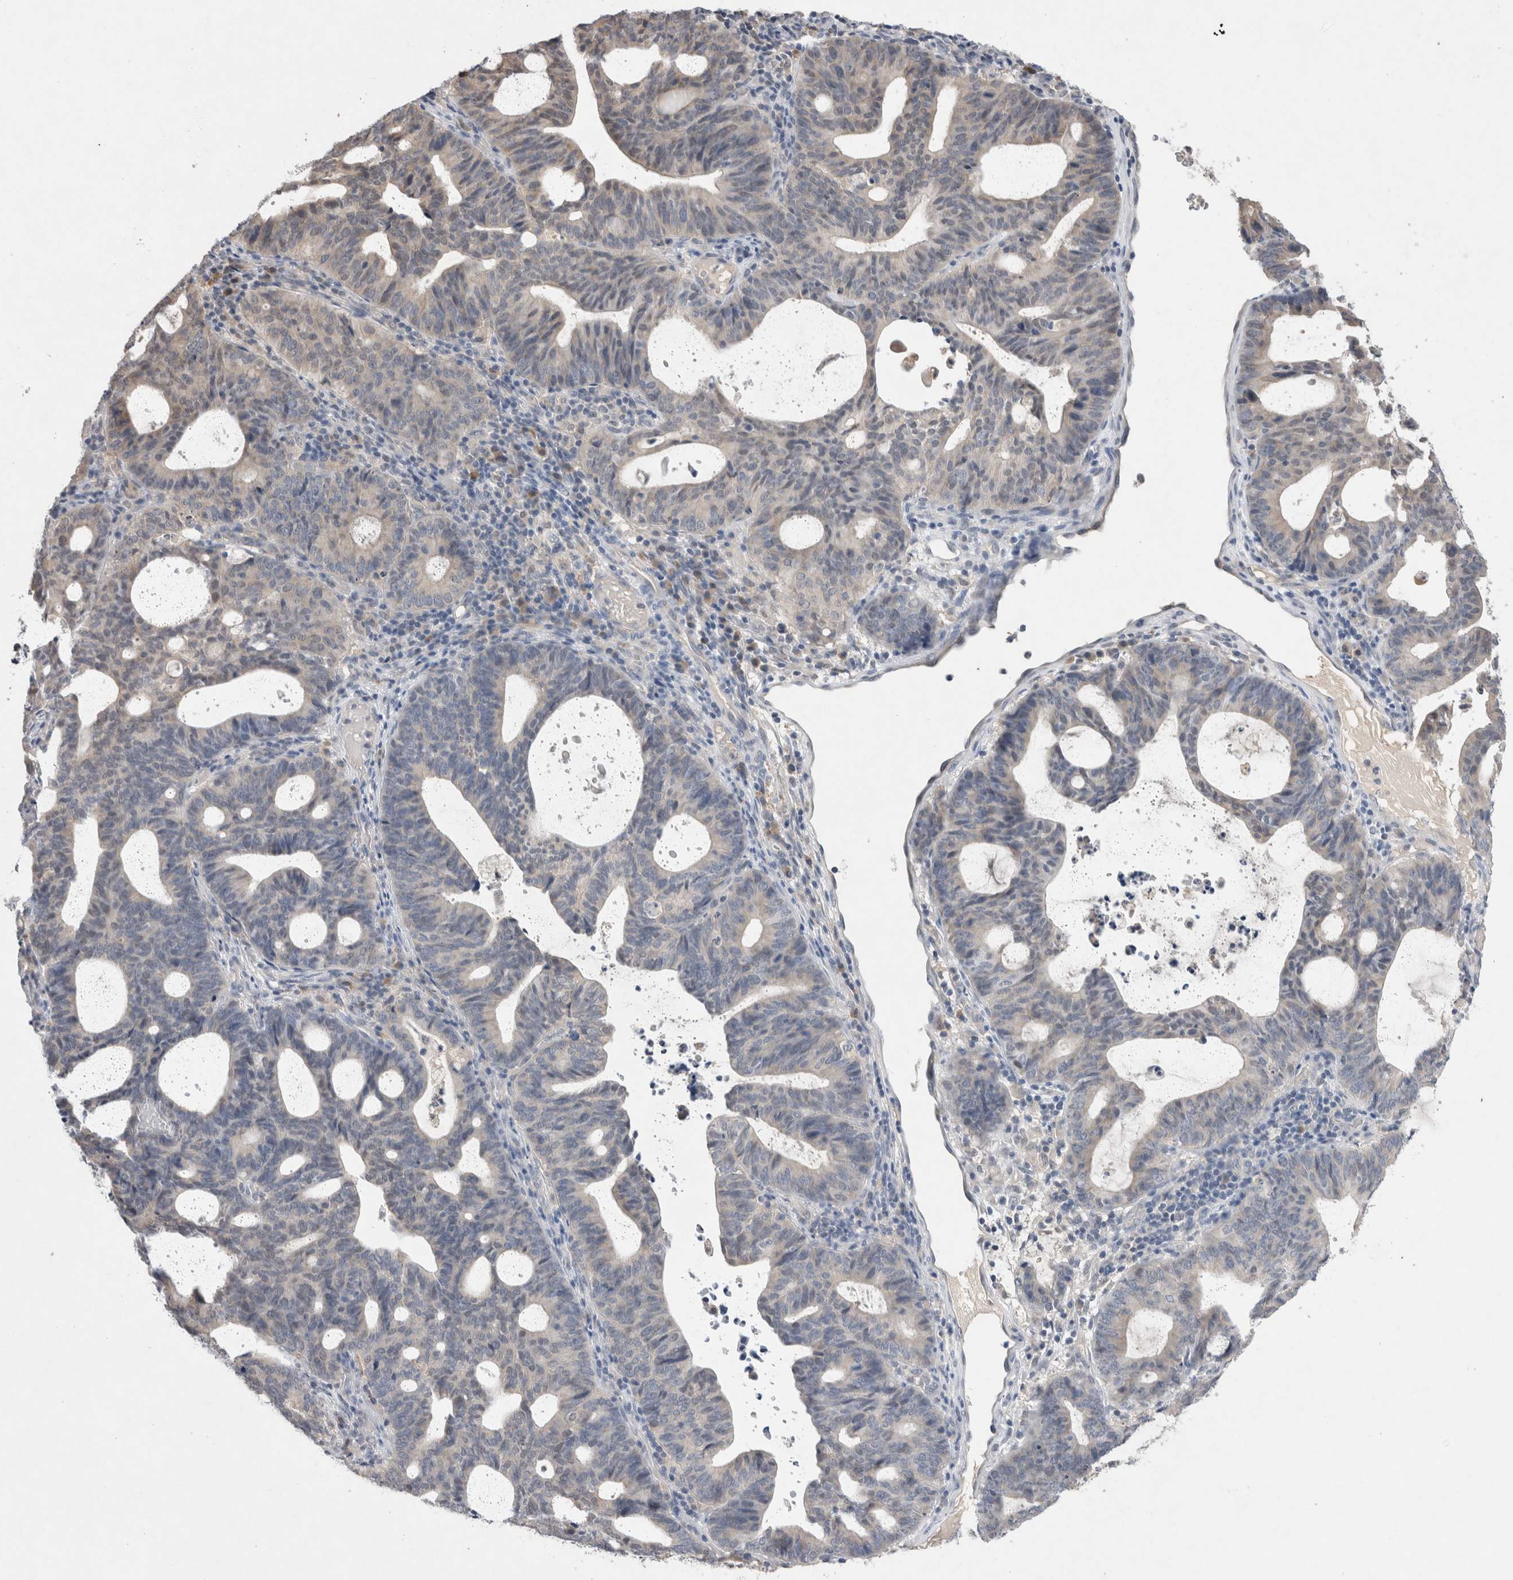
{"staining": {"intensity": "weak", "quantity": "<25%", "location": "cytoplasmic/membranous"}, "tissue": "endometrial cancer", "cell_type": "Tumor cells", "image_type": "cancer", "snomed": [{"axis": "morphology", "description": "Adenocarcinoma, NOS"}, {"axis": "topography", "description": "Uterus"}], "caption": "This is a image of immunohistochemistry staining of endometrial cancer, which shows no expression in tumor cells.", "gene": "VSIG4", "patient": {"sex": "female", "age": 83}}